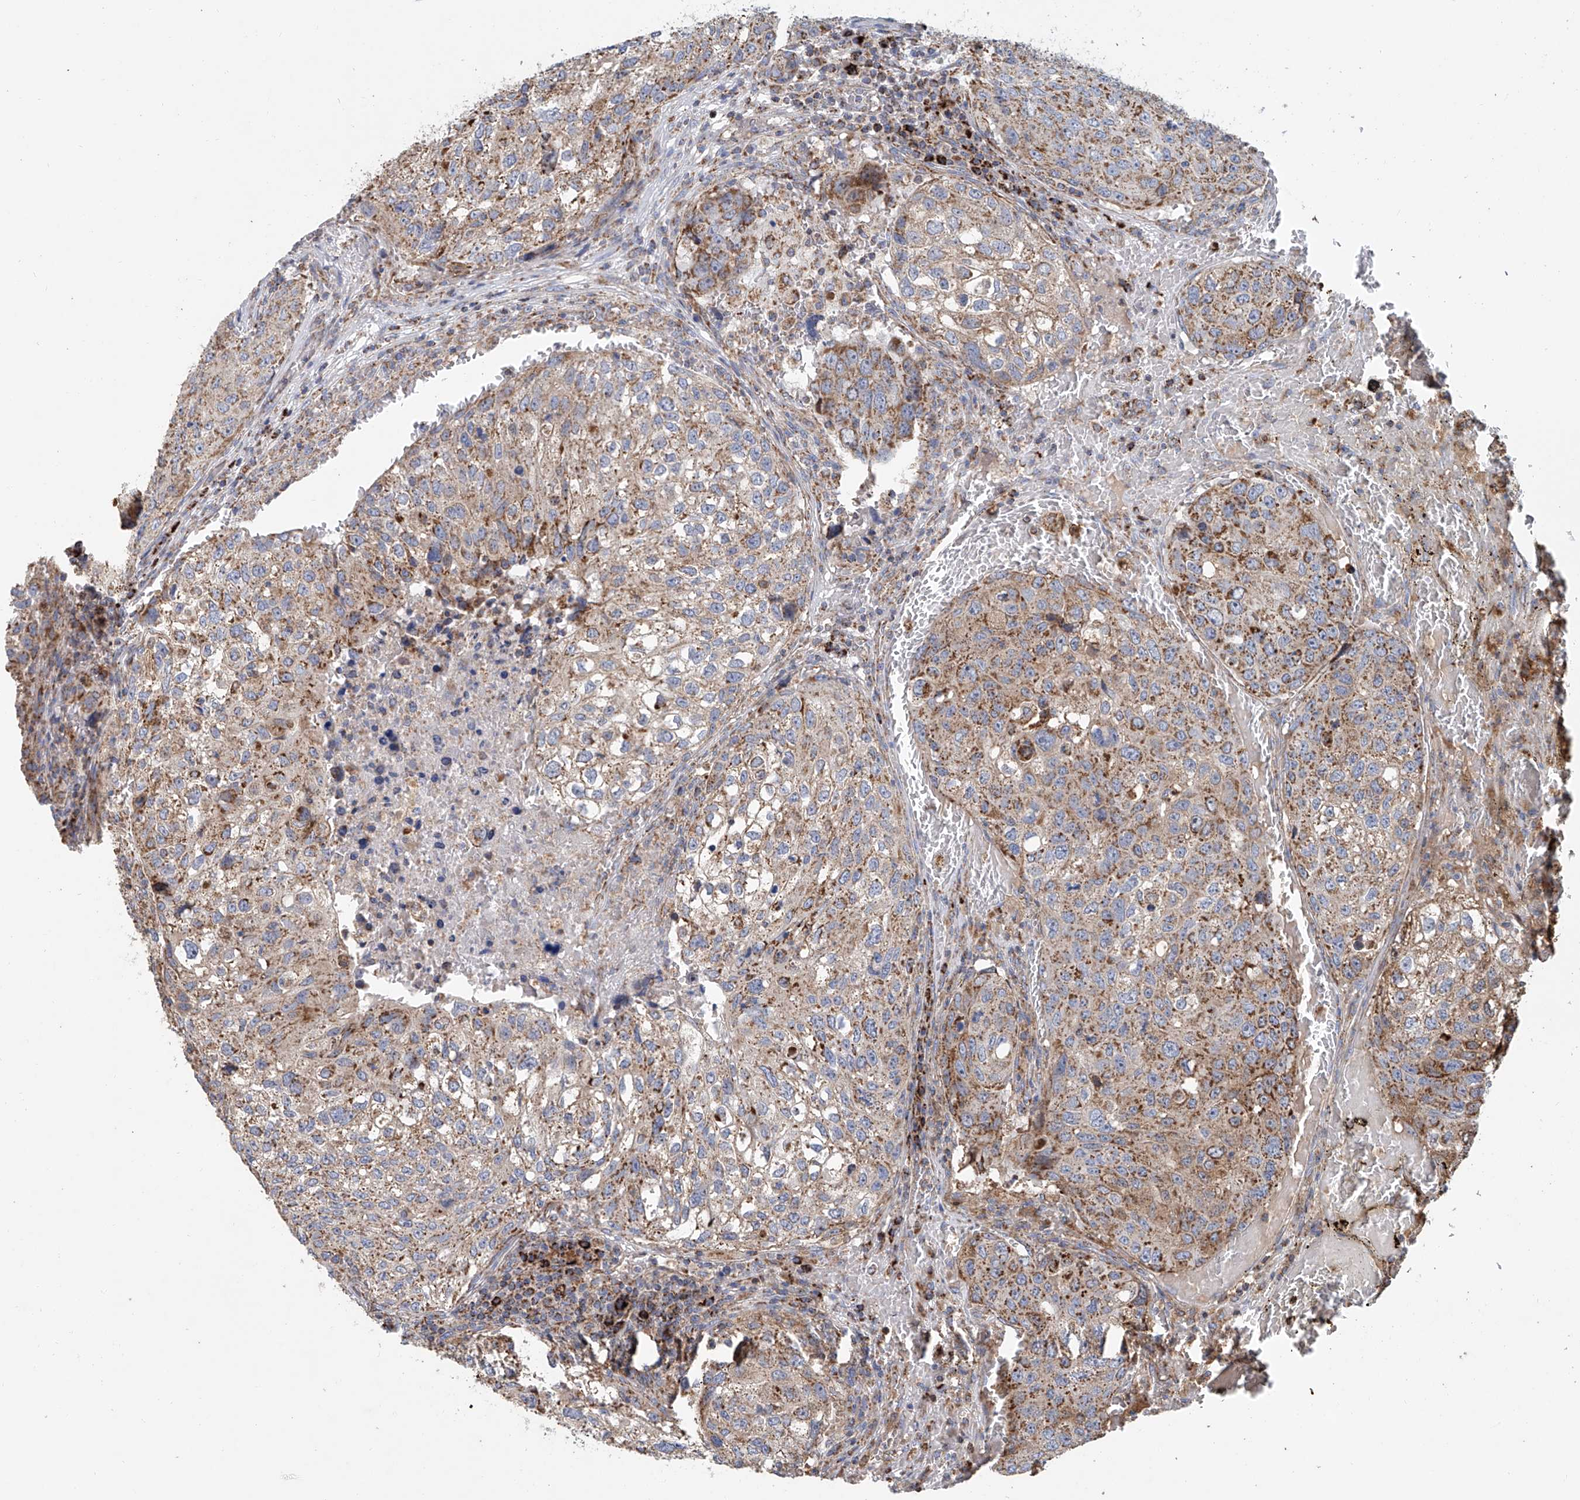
{"staining": {"intensity": "moderate", "quantity": ">75%", "location": "cytoplasmic/membranous"}, "tissue": "urothelial cancer", "cell_type": "Tumor cells", "image_type": "cancer", "snomed": [{"axis": "morphology", "description": "Urothelial carcinoma, High grade"}, {"axis": "topography", "description": "Lymph node"}, {"axis": "topography", "description": "Urinary bladder"}], "caption": "Protein expression by IHC displays moderate cytoplasmic/membranous expression in approximately >75% of tumor cells in urothelial carcinoma (high-grade).", "gene": "MCL1", "patient": {"sex": "male", "age": 51}}